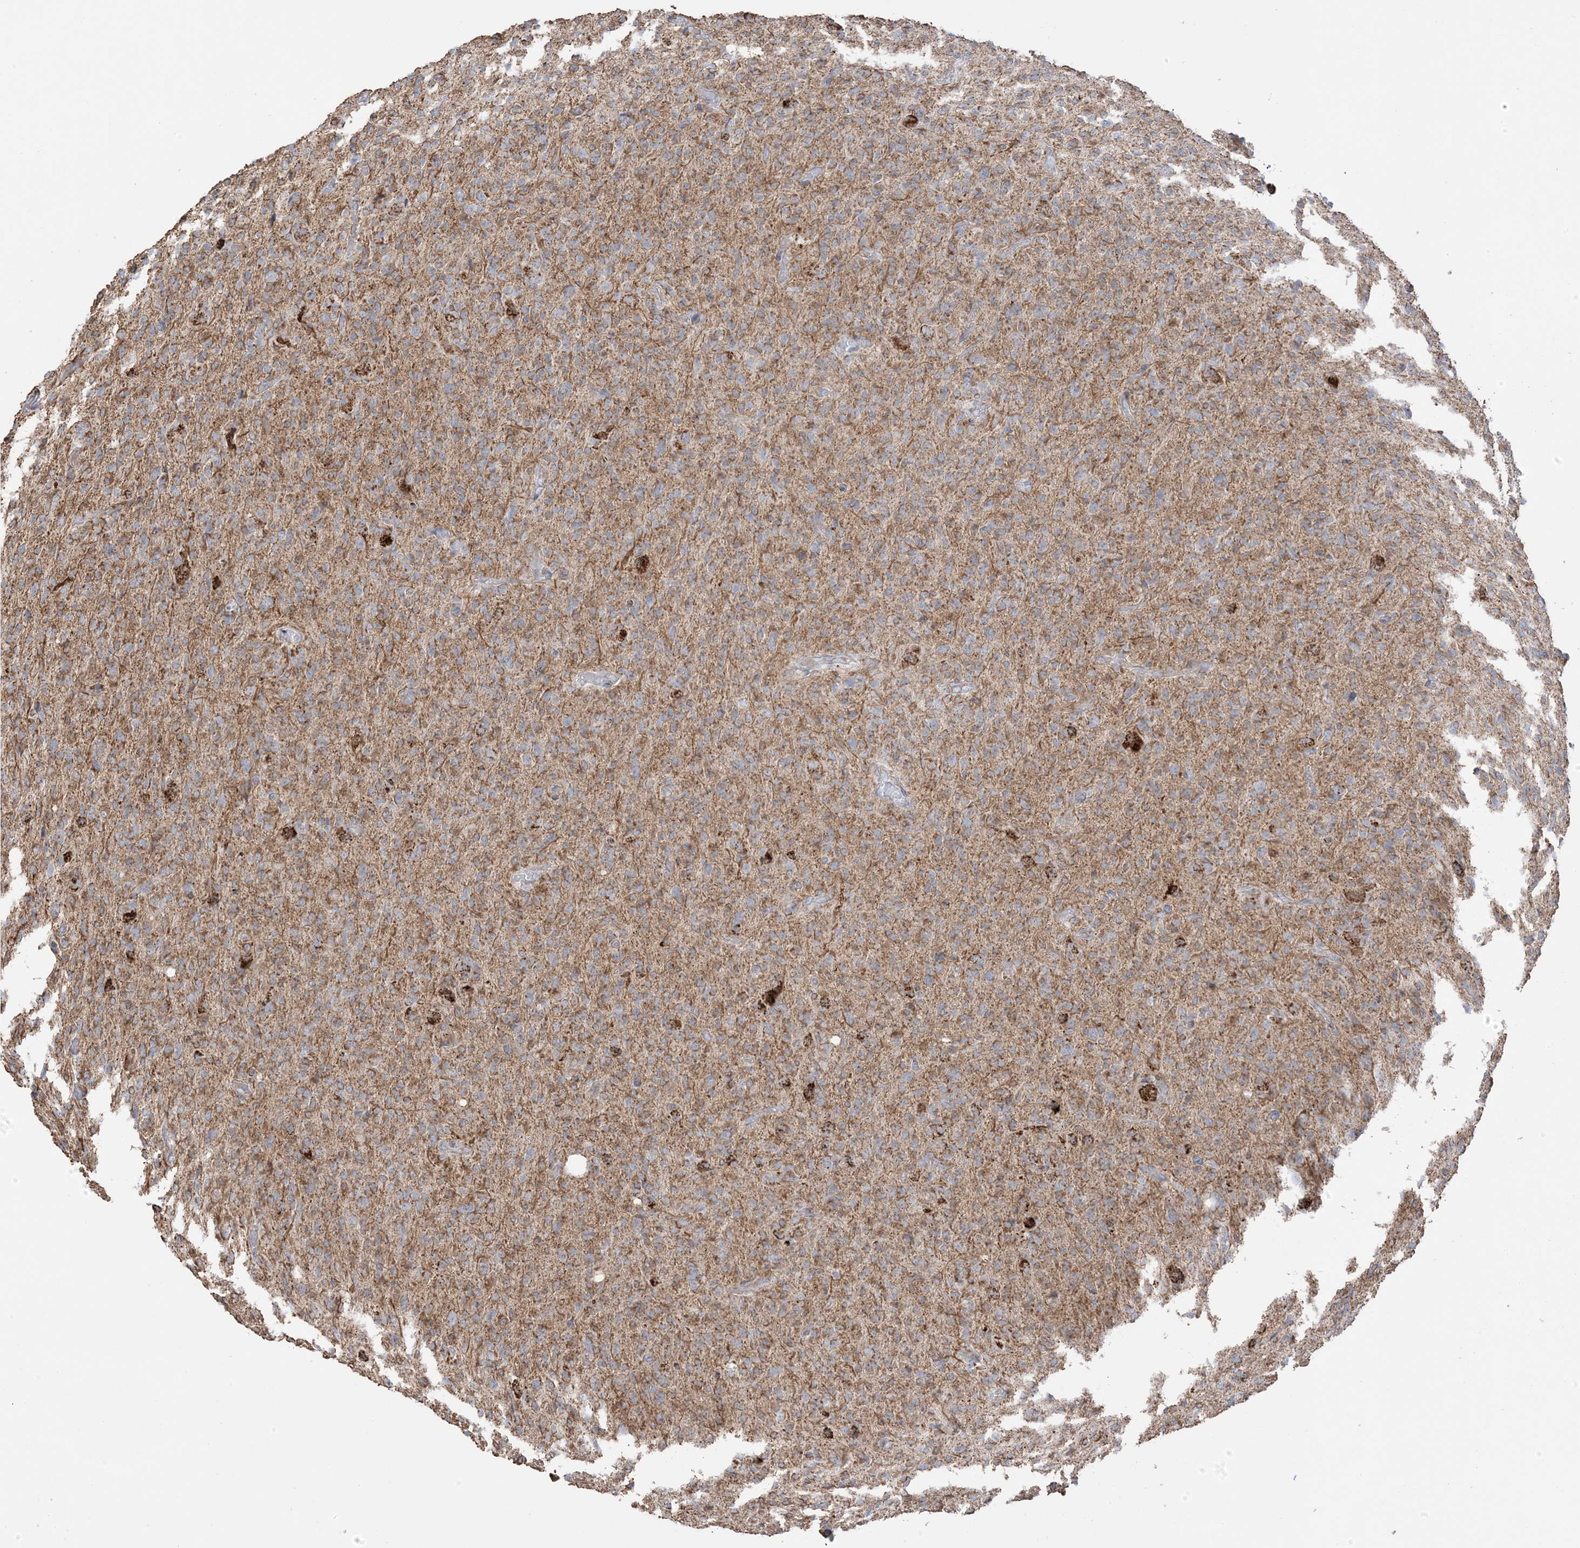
{"staining": {"intensity": "moderate", "quantity": "25%-75%", "location": "cytoplasmic/membranous"}, "tissue": "glioma", "cell_type": "Tumor cells", "image_type": "cancer", "snomed": [{"axis": "morphology", "description": "Glioma, malignant, High grade"}, {"axis": "topography", "description": "Brain"}], "caption": "This is an image of immunohistochemistry (IHC) staining of high-grade glioma (malignant), which shows moderate positivity in the cytoplasmic/membranous of tumor cells.", "gene": "SLC25A12", "patient": {"sex": "female", "age": 57}}